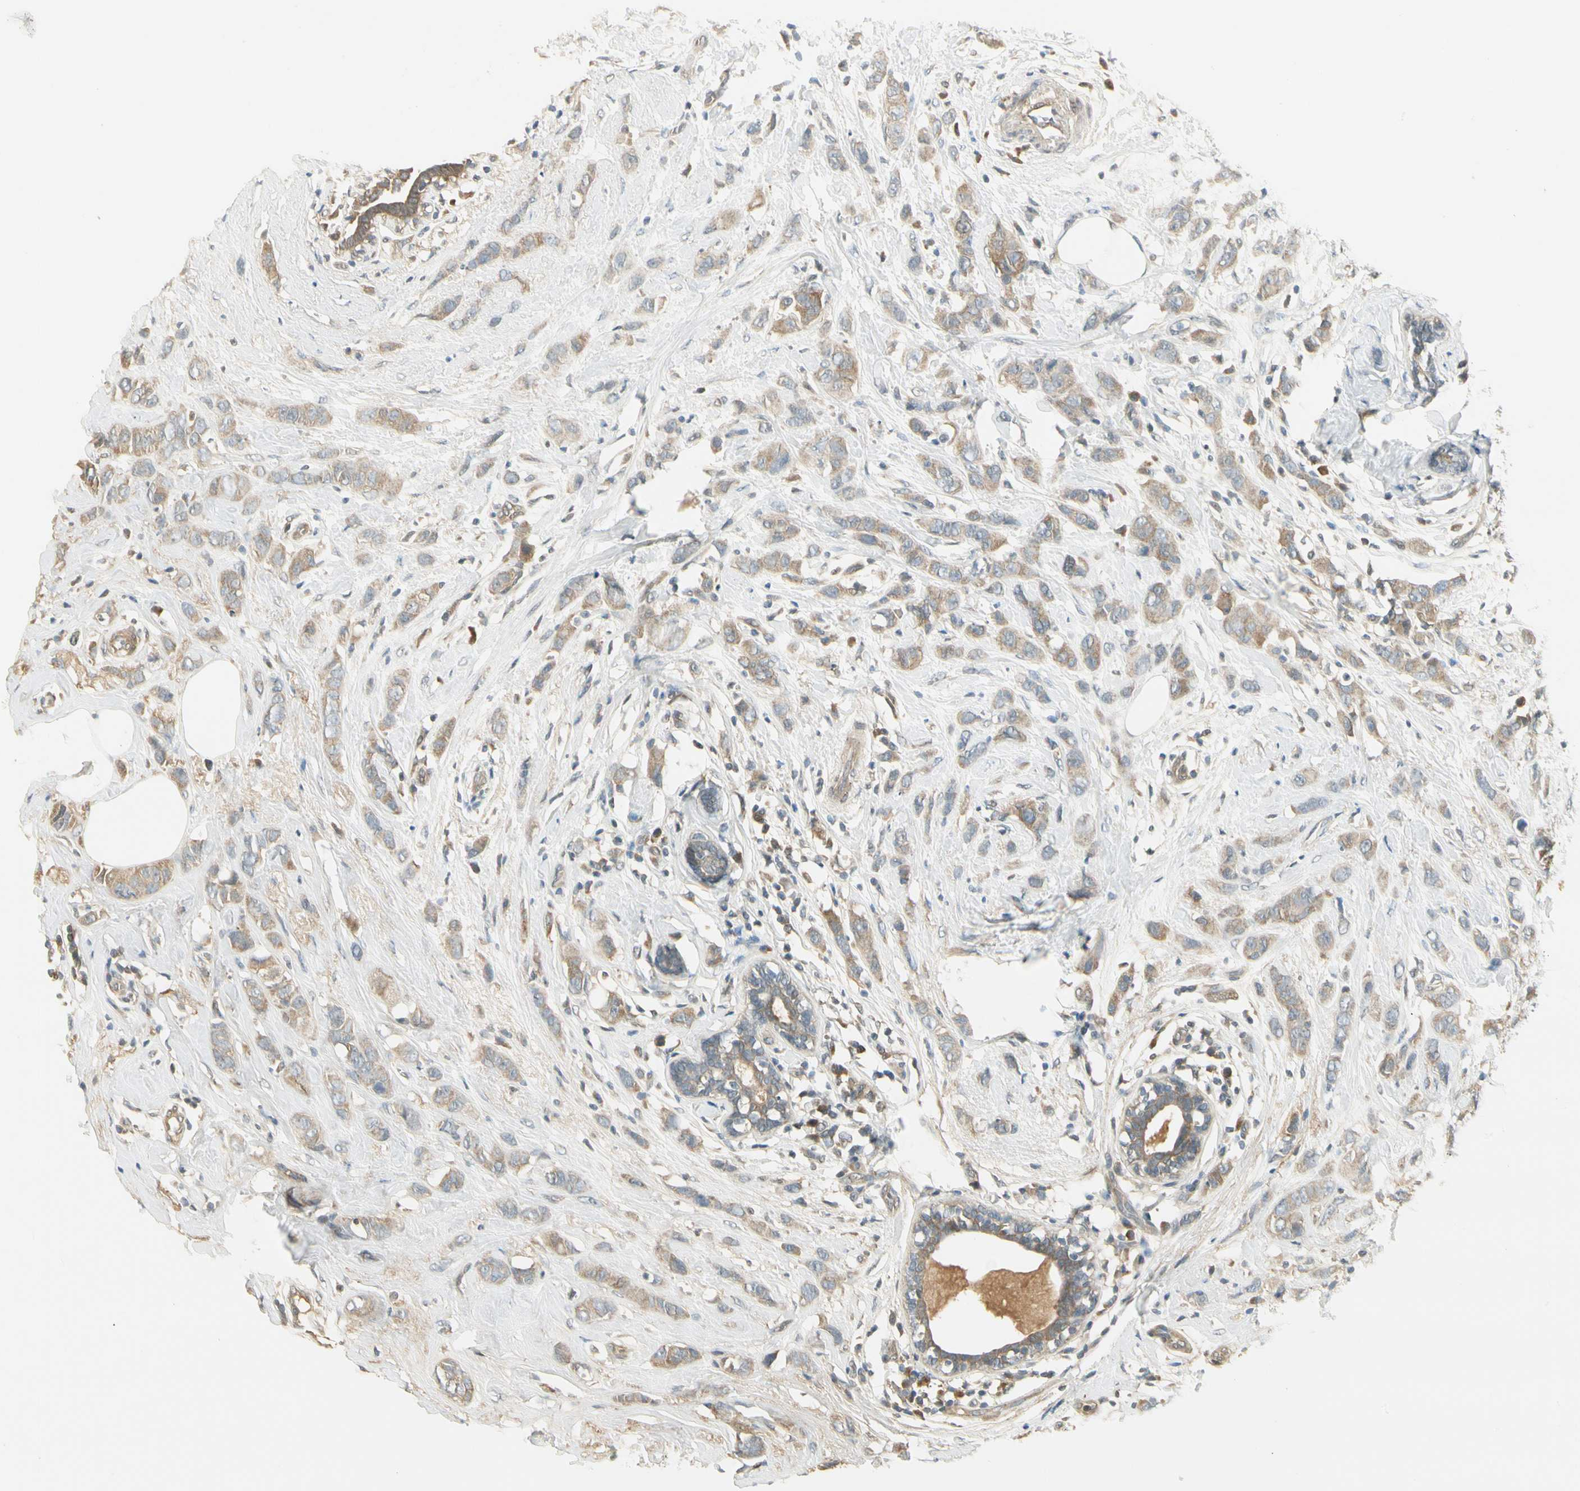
{"staining": {"intensity": "moderate", "quantity": ">75%", "location": "cytoplasmic/membranous"}, "tissue": "breast cancer", "cell_type": "Tumor cells", "image_type": "cancer", "snomed": [{"axis": "morphology", "description": "Normal tissue, NOS"}, {"axis": "morphology", "description": "Duct carcinoma"}, {"axis": "topography", "description": "Breast"}], "caption": "DAB (3,3'-diaminobenzidine) immunohistochemical staining of breast cancer (invasive ductal carcinoma) exhibits moderate cytoplasmic/membranous protein positivity in about >75% of tumor cells.", "gene": "EPHB3", "patient": {"sex": "female", "age": 50}}